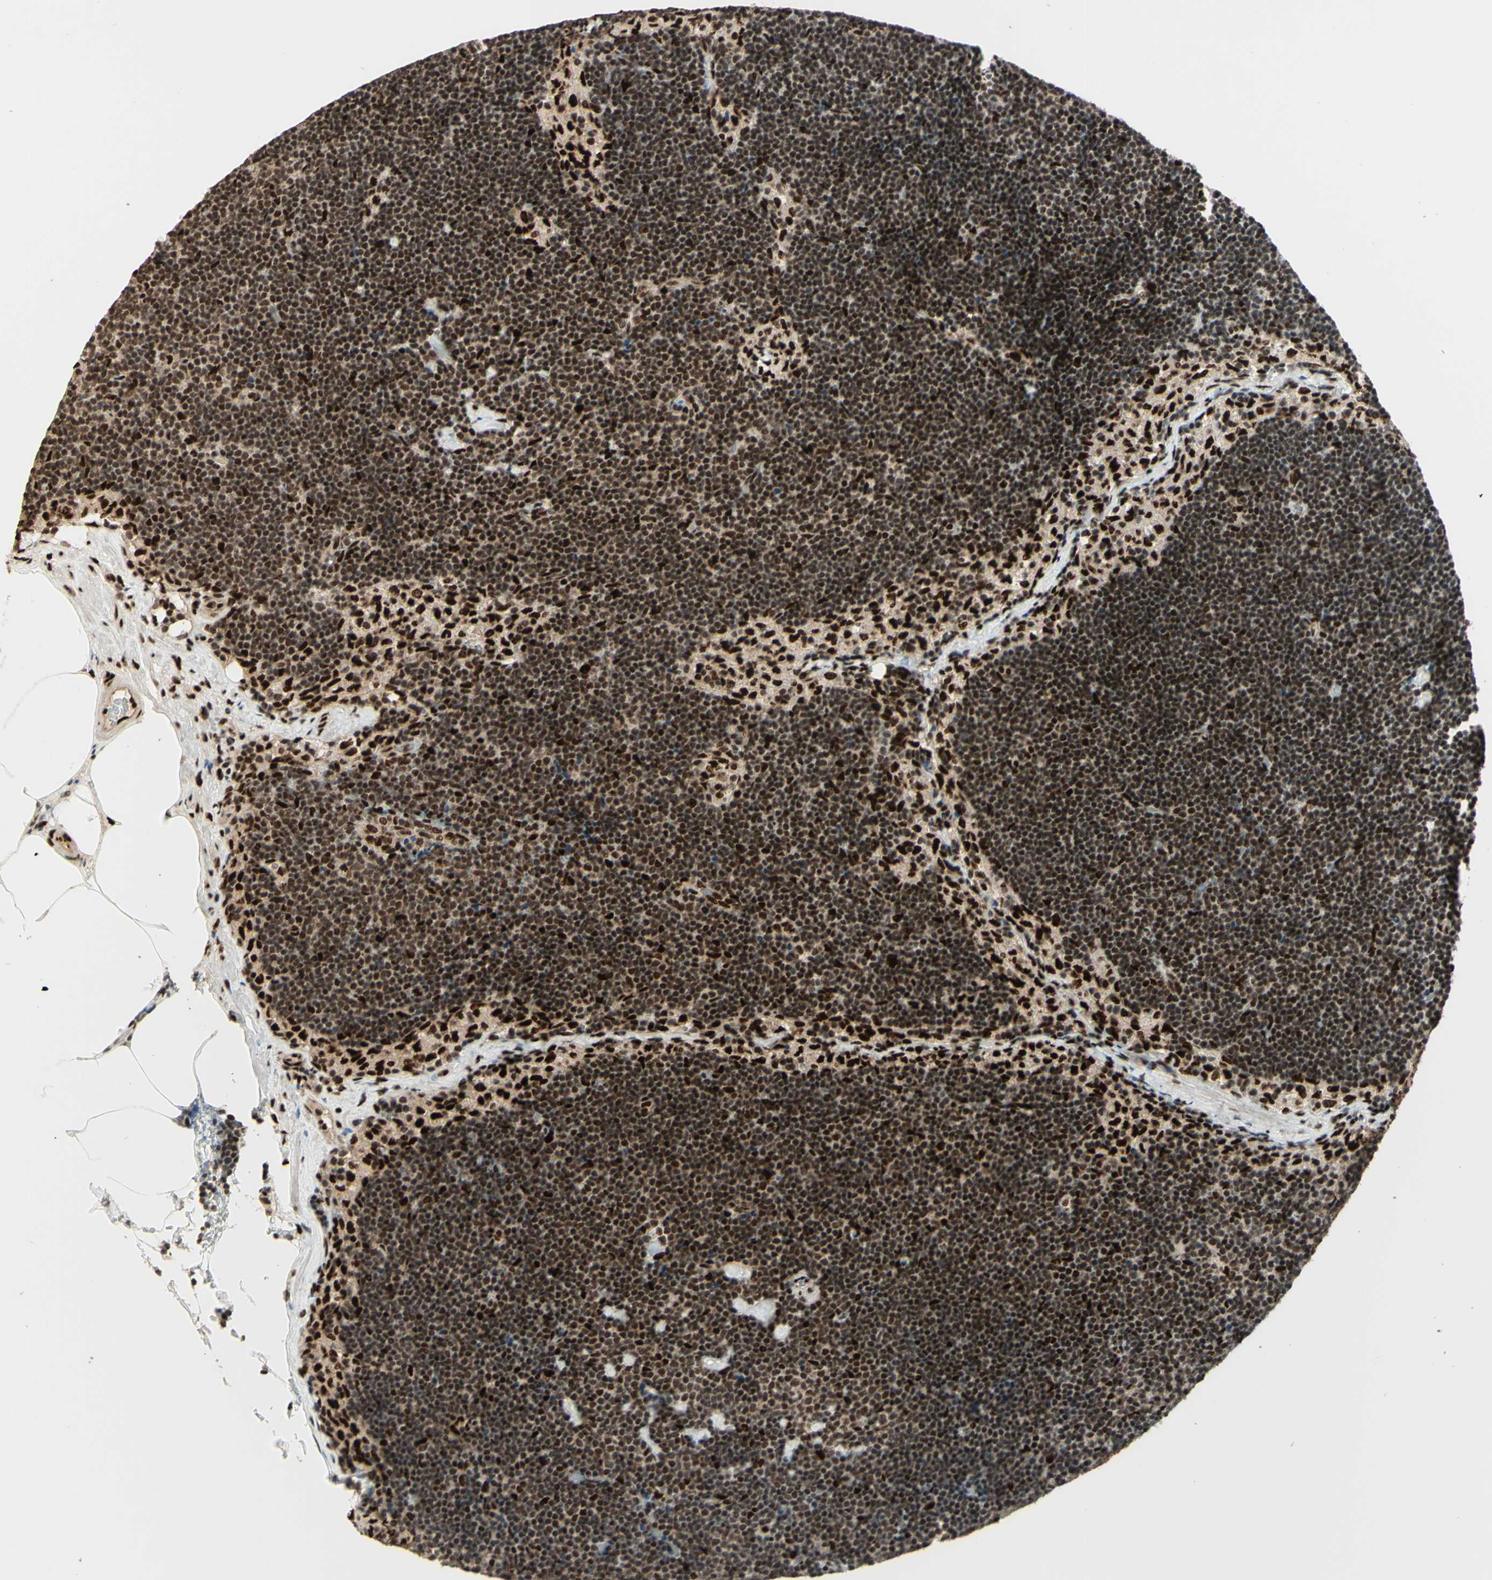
{"staining": {"intensity": "strong", "quantity": ">75%", "location": "nuclear"}, "tissue": "lymph node", "cell_type": "Germinal center cells", "image_type": "normal", "snomed": [{"axis": "morphology", "description": "Normal tissue, NOS"}, {"axis": "topography", "description": "Lymph node"}], "caption": "High-power microscopy captured an IHC image of unremarkable lymph node, revealing strong nuclear expression in about >75% of germinal center cells. (Stains: DAB (3,3'-diaminobenzidine) in brown, nuclei in blue, Microscopy: brightfield microscopy at high magnification).", "gene": "NR3C1", "patient": {"sex": "male", "age": 63}}